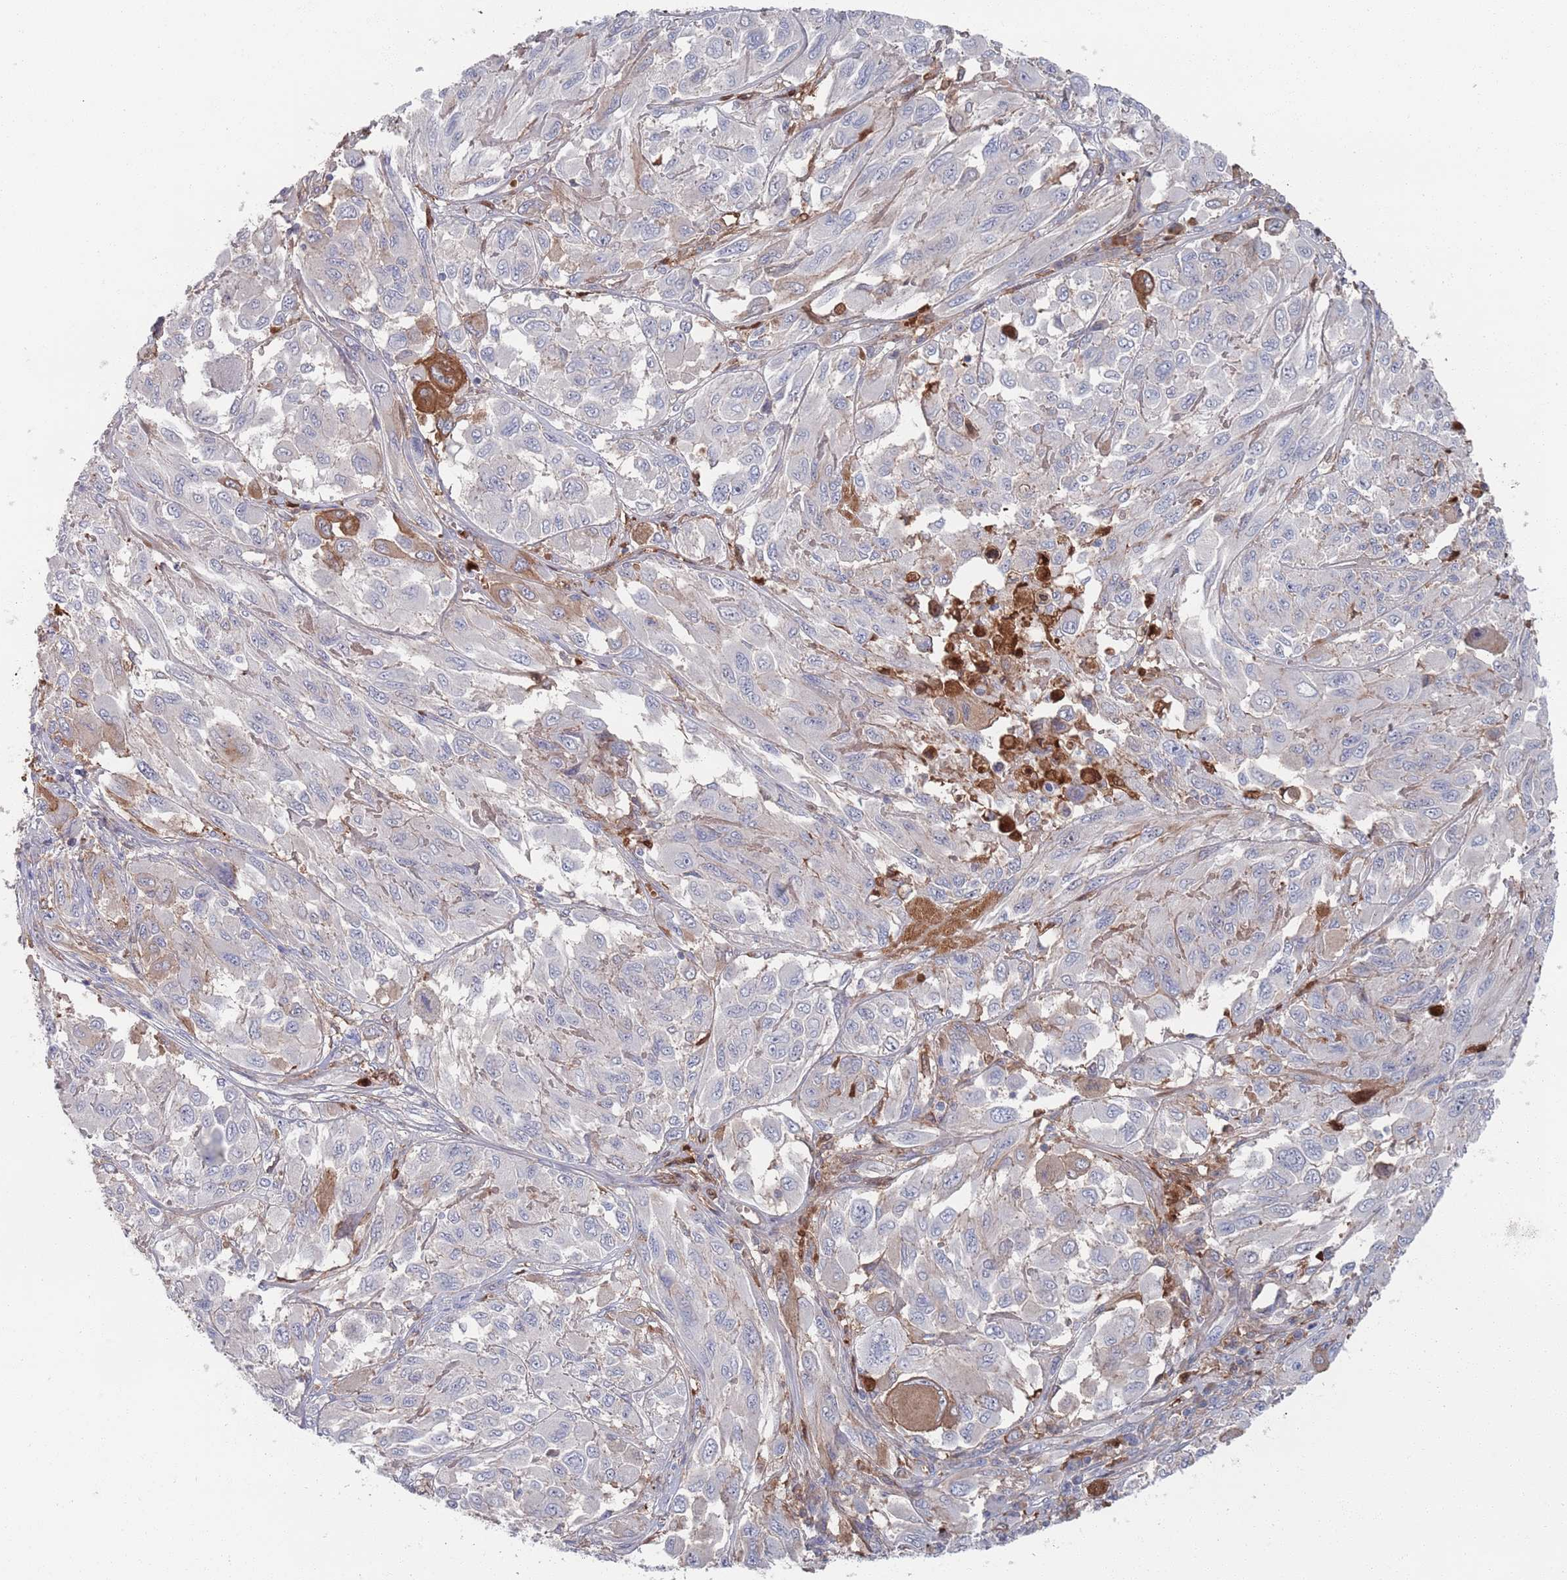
{"staining": {"intensity": "moderate", "quantity": "<25%", "location": "cytoplasmic/membranous"}, "tissue": "melanoma", "cell_type": "Tumor cells", "image_type": "cancer", "snomed": [{"axis": "morphology", "description": "Malignant melanoma, NOS"}, {"axis": "topography", "description": "Skin"}], "caption": "Melanoma stained with a protein marker displays moderate staining in tumor cells.", "gene": "PLEKHA4", "patient": {"sex": "female", "age": 91}}